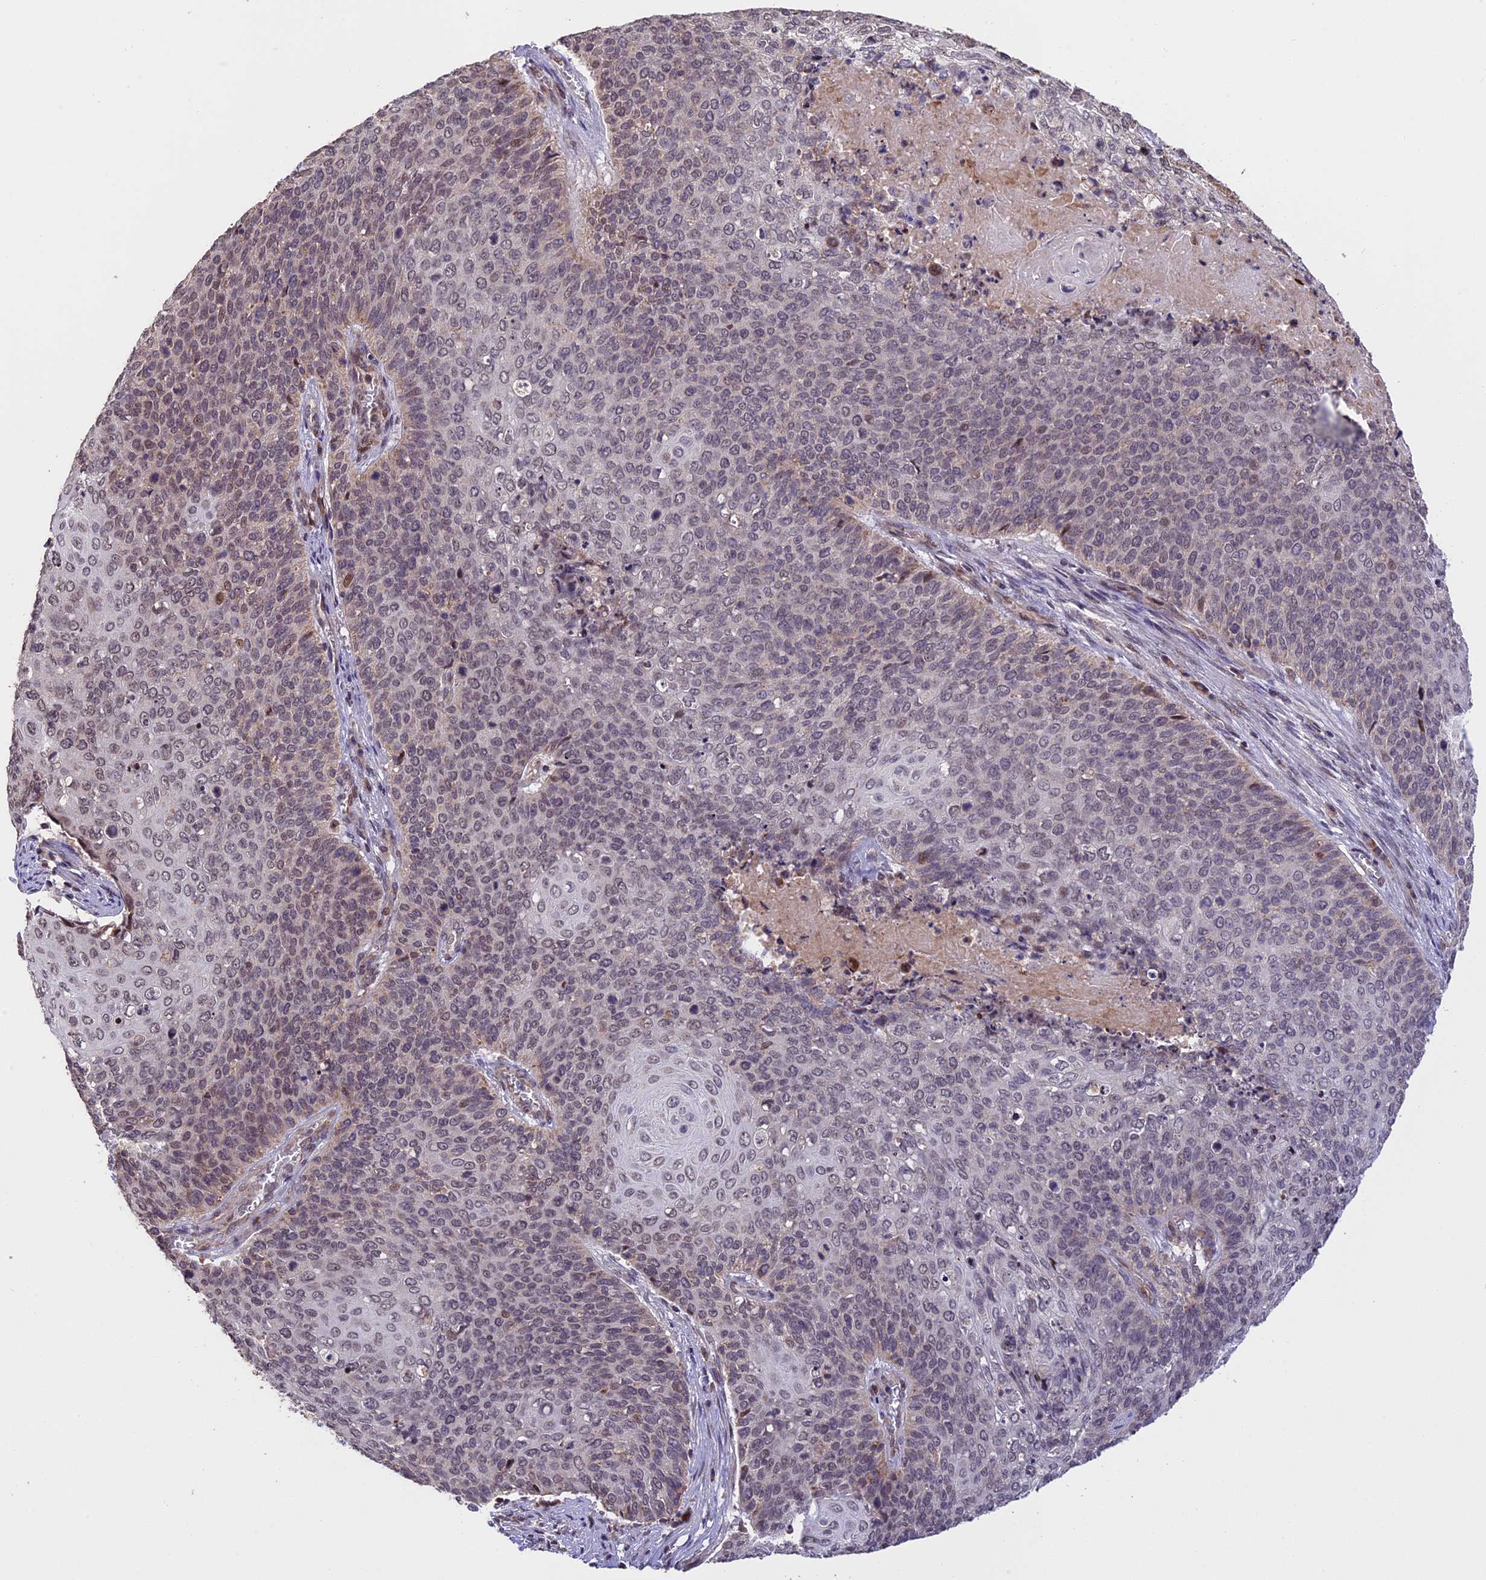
{"staining": {"intensity": "weak", "quantity": "25%-75%", "location": "nuclear"}, "tissue": "cervical cancer", "cell_type": "Tumor cells", "image_type": "cancer", "snomed": [{"axis": "morphology", "description": "Squamous cell carcinoma, NOS"}, {"axis": "topography", "description": "Cervix"}], "caption": "Protein staining of cervical cancer (squamous cell carcinoma) tissue exhibits weak nuclear staining in approximately 25%-75% of tumor cells. The staining was performed using DAB (3,3'-diaminobenzidine) to visualize the protein expression in brown, while the nuclei were stained in blue with hematoxylin (Magnification: 20x).", "gene": "RERGL", "patient": {"sex": "female", "age": 39}}